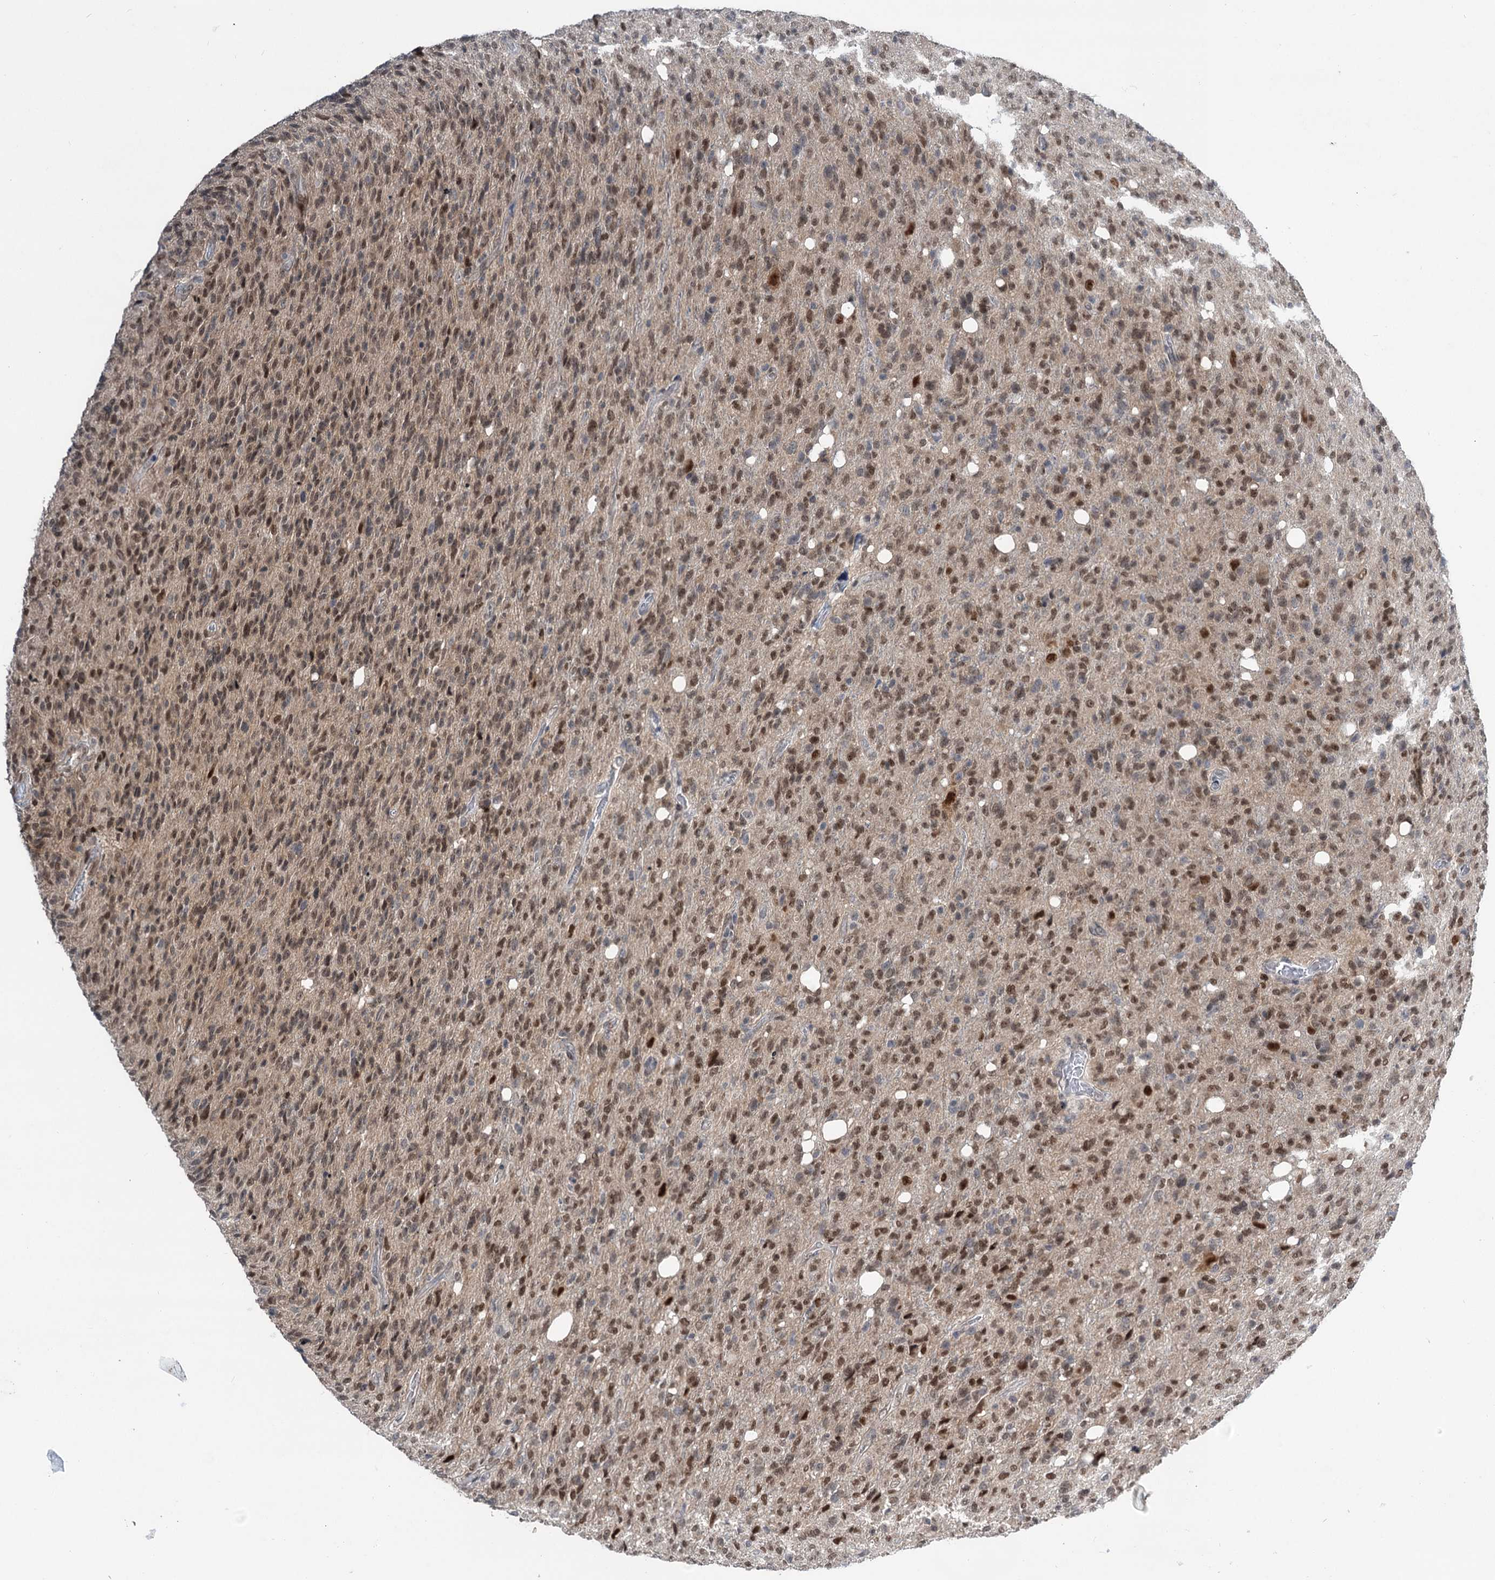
{"staining": {"intensity": "moderate", "quantity": ">75%", "location": "nuclear"}, "tissue": "glioma", "cell_type": "Tumor cells", "image_type": "cancer", "snomed": [{"axis": "morphology", "description": "Glioma, malignant, High grade"}, {"axis": "topography", "description": "Brain"}], "caption": "An immunohistochemistry photomicrograph of neoplastic tissue is shown. Protein staining in brown shows moderate nuclear positivity in malignant glioma (high-grade) within tumor cells.", "gene": "DCUN1D4", "patient": {"sex": "female", "age": 57}}